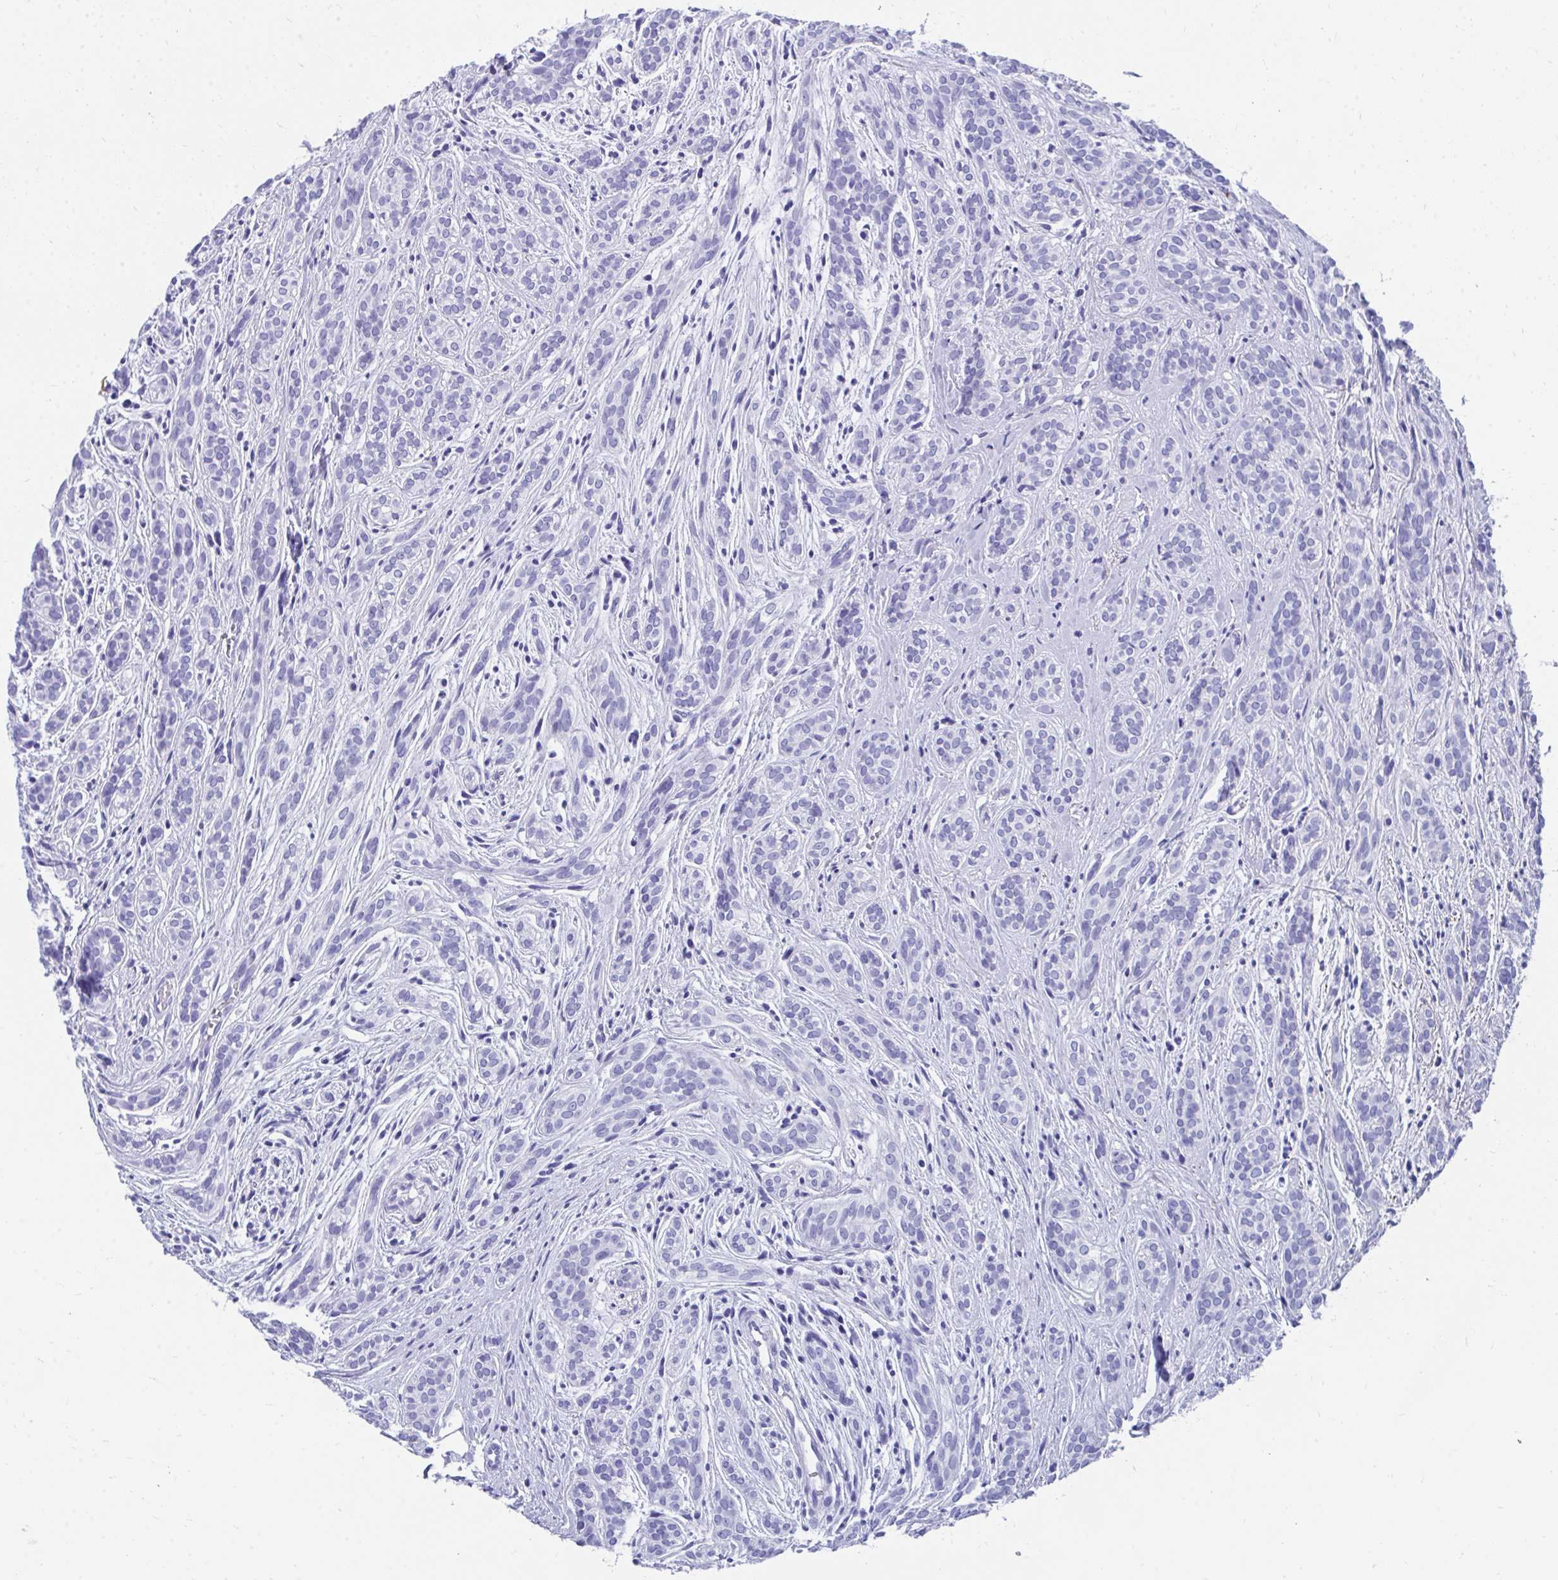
{"staining": {"intensity": "negative", "quantity": "none", "location": "none"}, "tissue": "head and neck cancer", "cell_type": "Tumor cells", "image_type": "cancer", "snomed": [{"axis": "morphology", "description": "Adenocarcinoma, NOS"}, {"axis": "topography", "description": "Head-Neck"}], "caption": "There is no significant expression in tumor cells of head and neck cancer (adenocarcinoma).", "gene": "HGD", "patient": {"sex": "female", "age": 57}}